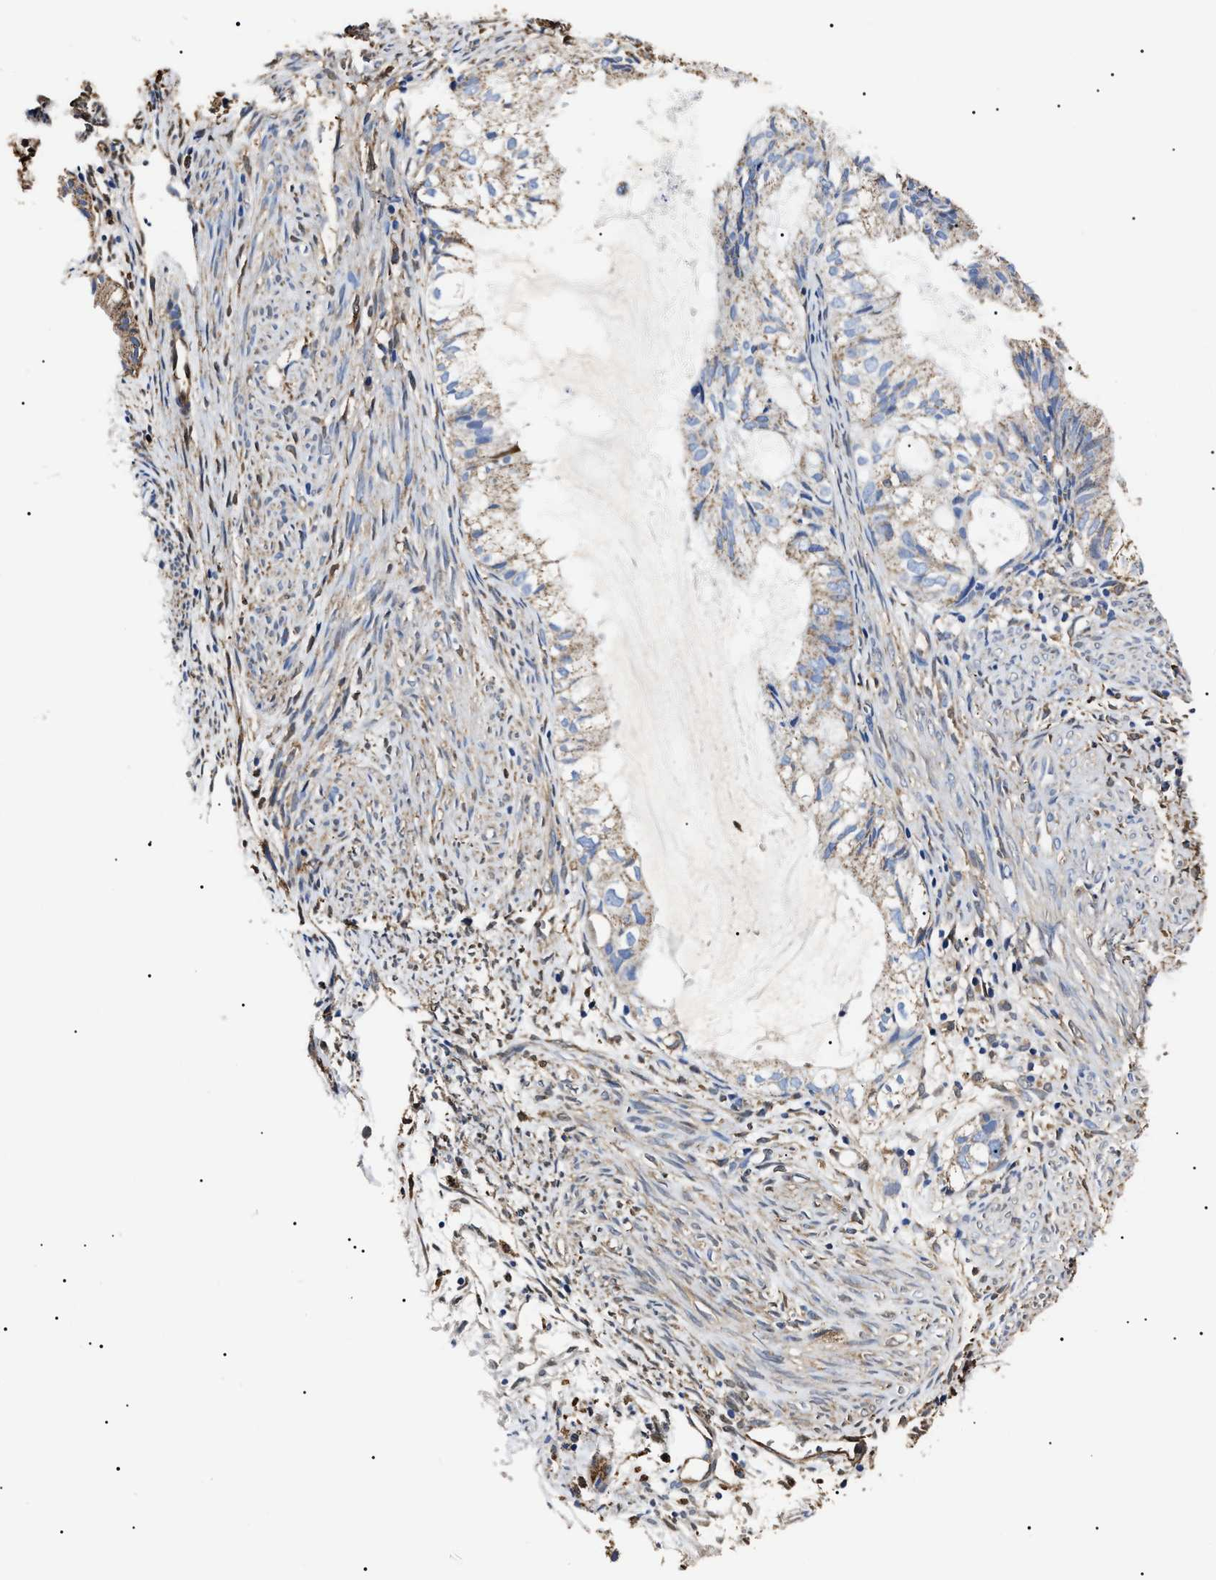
{"staining": {"intensity": "weak", "quantity": "25%-75%", "location": "cytoplasmic/membranous"}, "tissue": "cervical cancer", "cell_type": "Tumor cells", "image_type": "cancer", "snomed": [{"axis": "morphology", "description": "Normal tissue, NOS"}, {"axis": "morphology", "description": "Adenocarcinoma, NOS"}, {"axis": "topography", "description": "Cervix"}, {"axis": "topography", "description": "Endometrium"}], "caption": "The immunohistochemical stain shows weak cytoplasmic/membranous staining in tumor cells of cervical cancer tissue.", "gene": "ALDH1A1", "patient": {"sex": "female", "age": 86}}